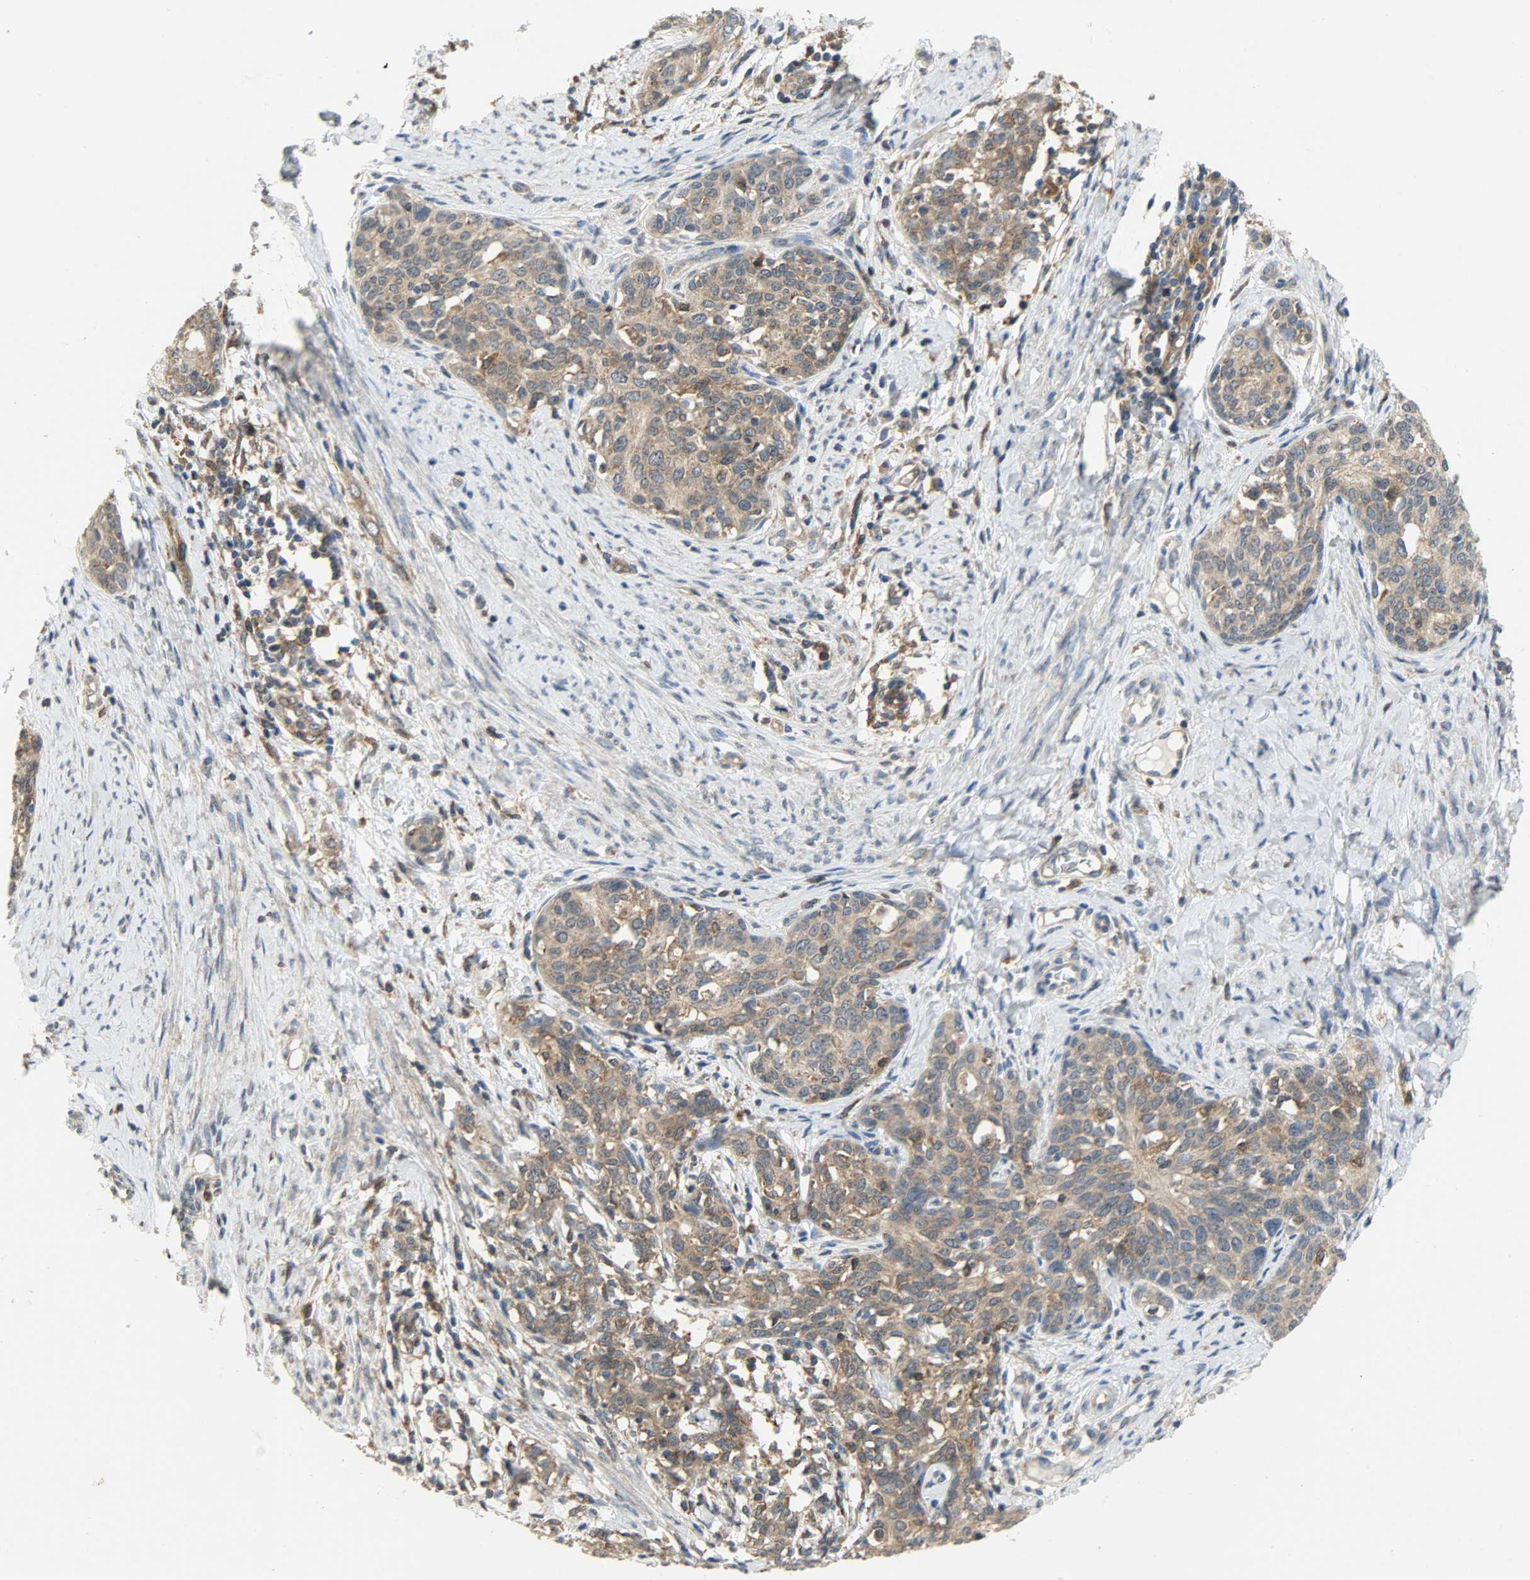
{"staining": {"intensity": "moderate", "quantity": ">75%", "location": "cytoplasmic/membranous"}, "tissue": "cervical cancer", "cell_type": "Tumor cells", "image_type": "cancer", "snomed": [{"axis": "morphology", "description": "Squamous cell carcinoma, NOS"}, {"axis": "morphology", "description": "Adenocarcinoma, NOS"}, {"axis": "topography", "description": "Cervix"}], "caption": "A histopathology image of human cervical cancer stained for a protein displays moderate cytoplasmic/membranous brown staining in tumor cells.", "gene": "TRIM21", "patient": {"sex": "female", "age": 52}}